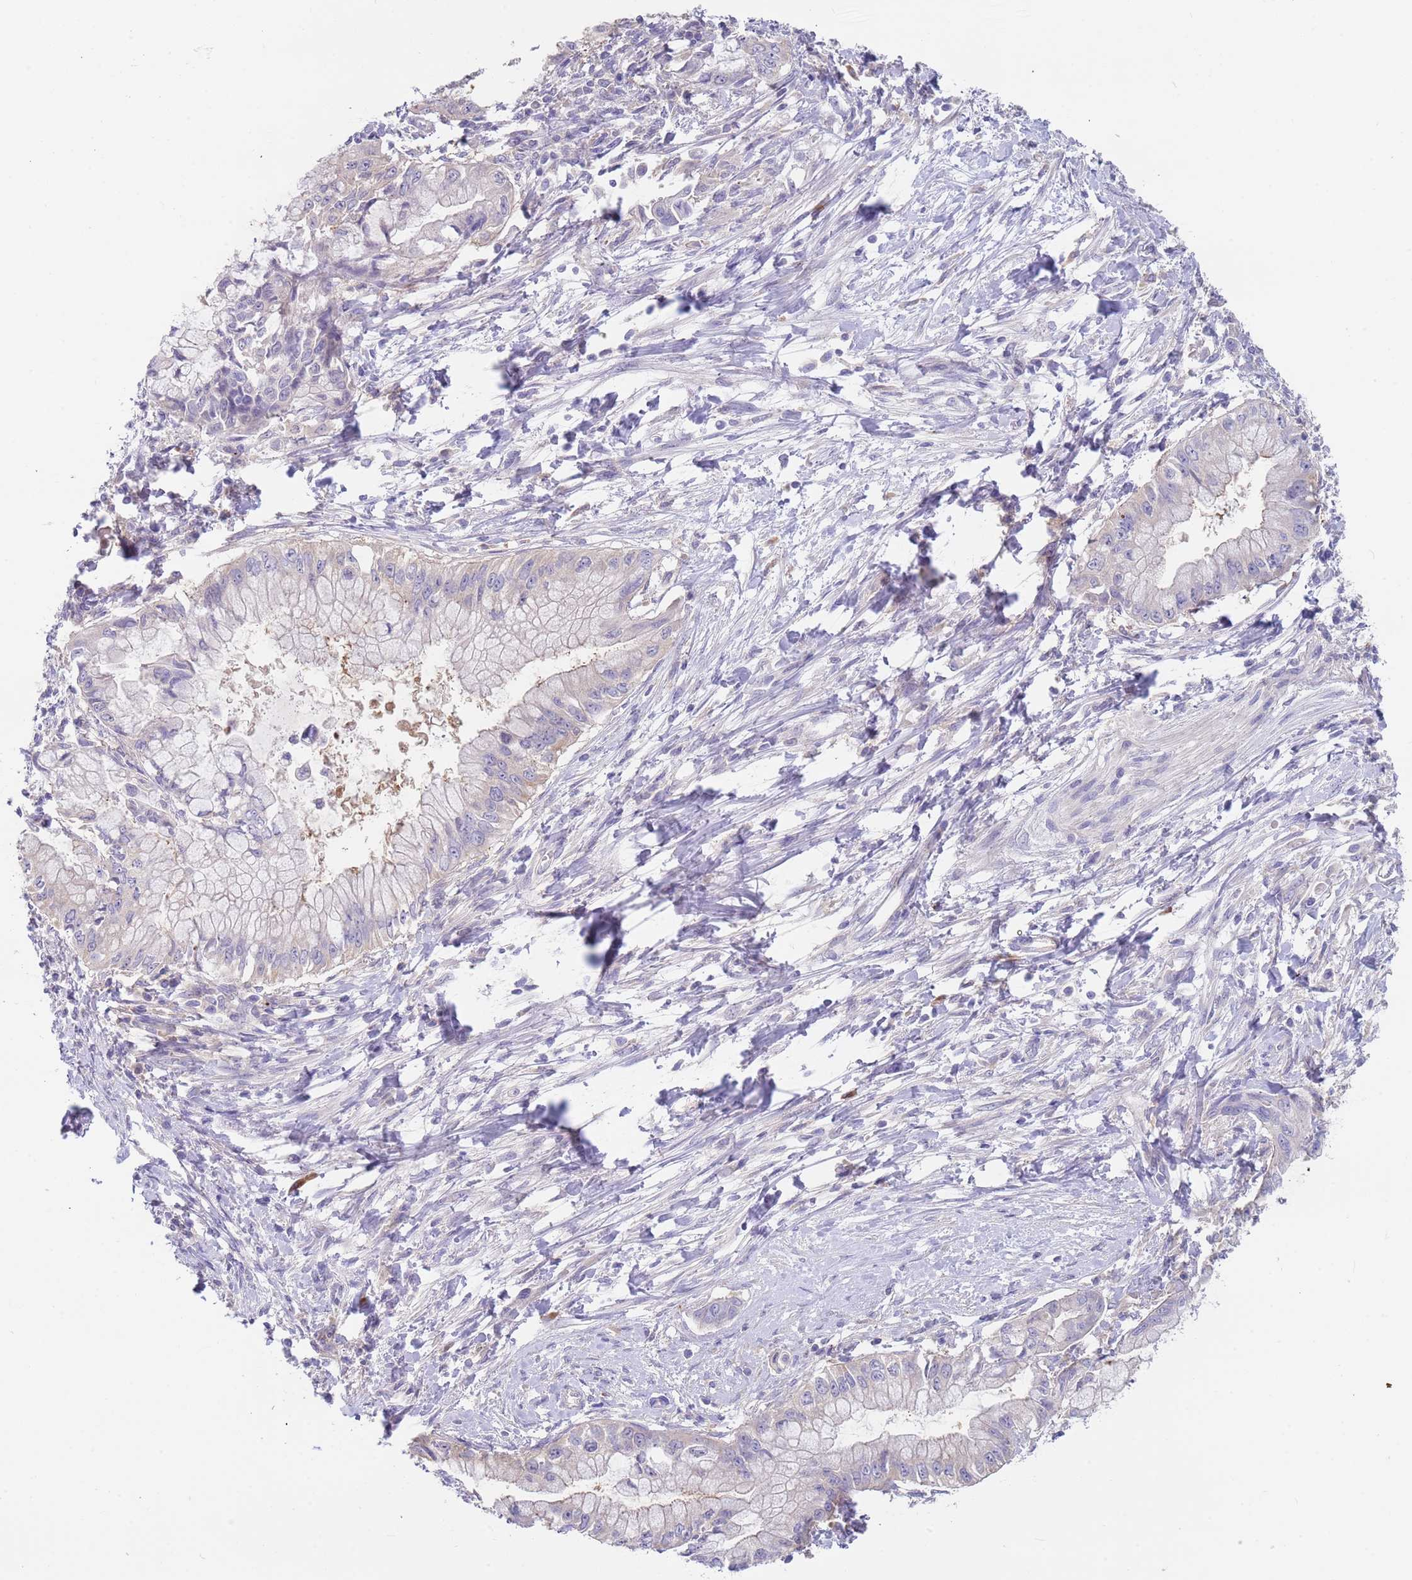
{"staining": {"intensity": "negative", "quantity": "none", "location": "none"}, "tissue": "pancreatic cancer", "cell_type": "Tumor cells", "image_type": "cancer", "snomed": [{"axis": "morphology", "description": "Adenocarcinoma, NOS"}, {"axis": "topography", "description": "Pancreas"}], "caption": "The IHC micrograph has no significant staining in tumor cells of pancreatic cancer (adenocarcinoma) tissue. The staining is performed using DAB brown chromogen with nuclei counter-stained in using hematoxylin.", "gene": "TYW1", "patient": {"sex": "male", "age": 48}}